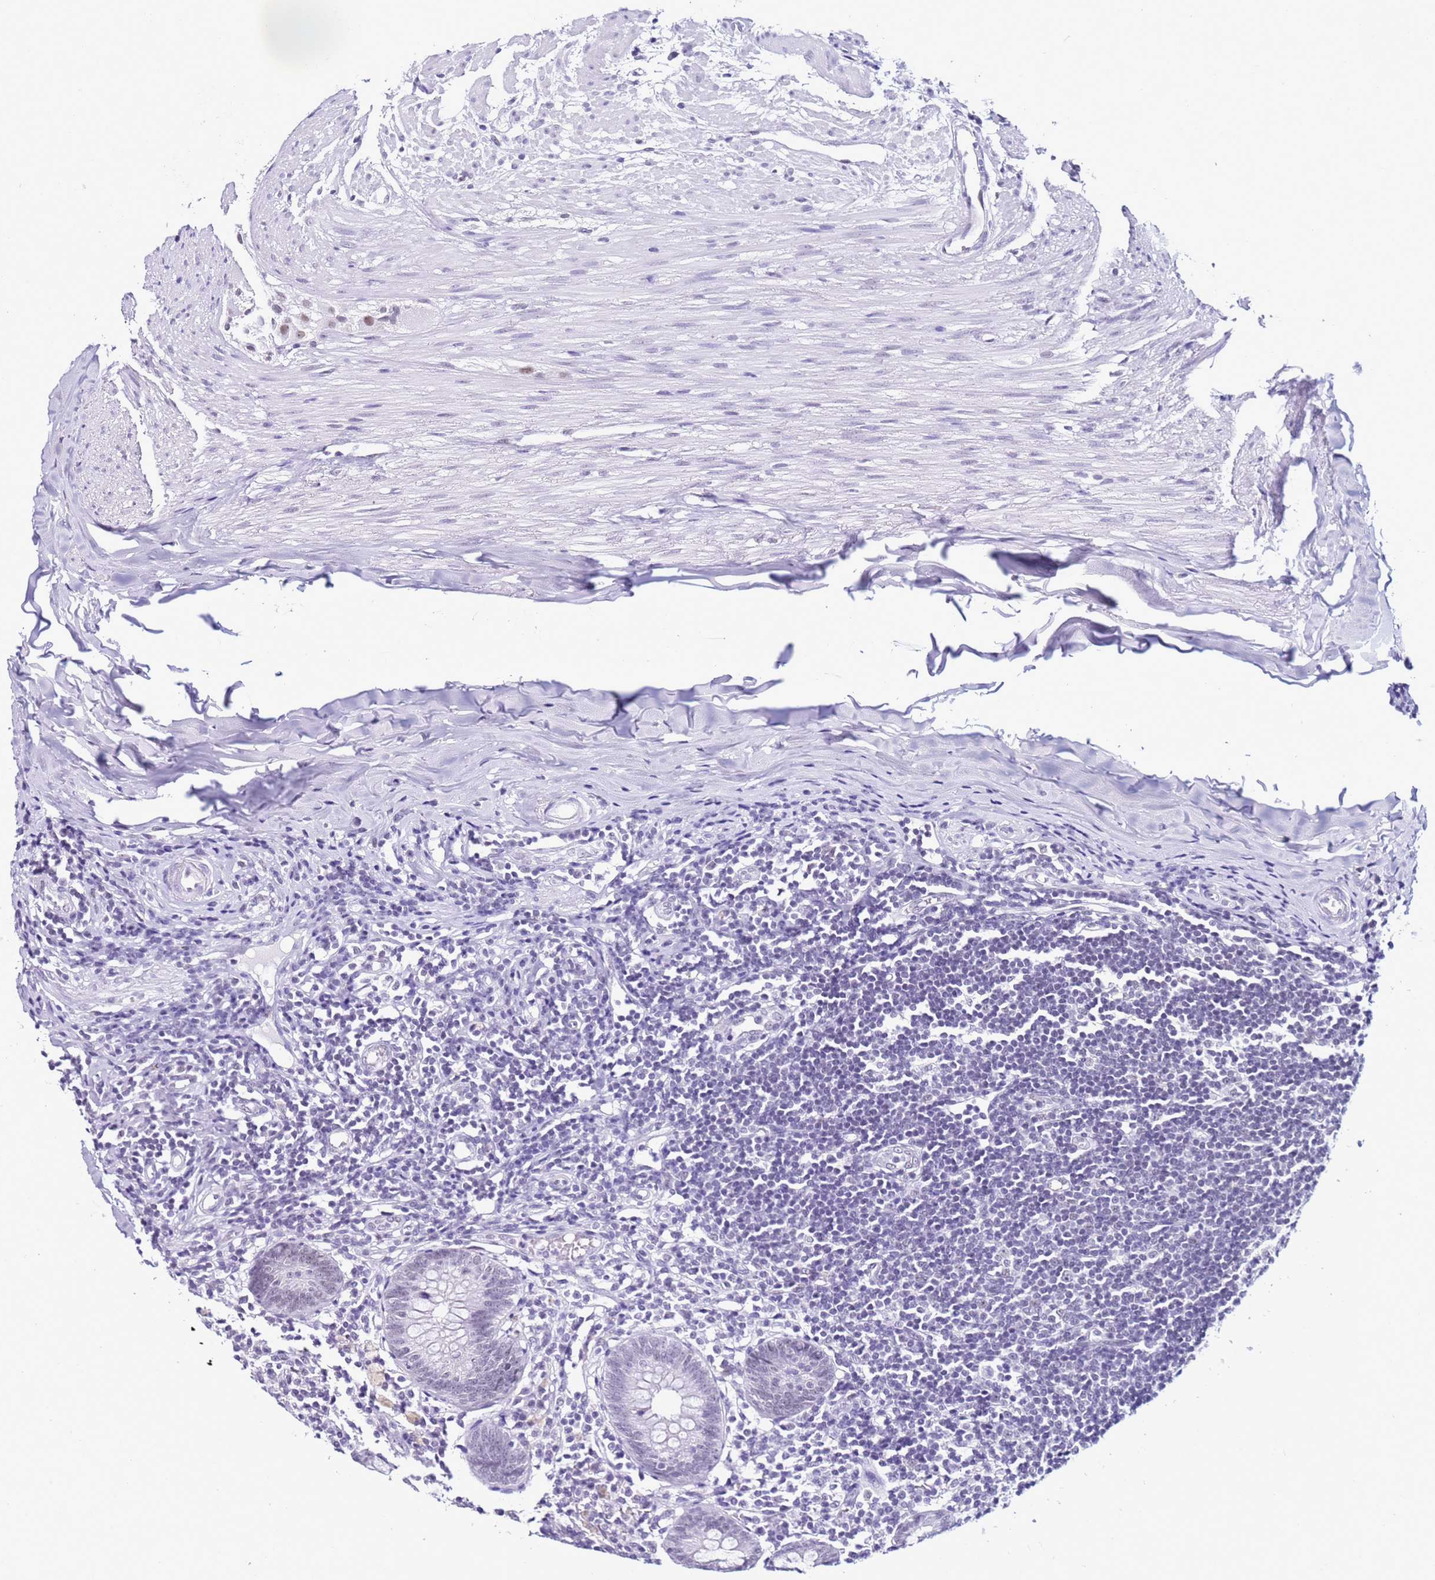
{"staining": {"intensity": "negative", "quantity": "none", "location": "none"}, "tissue": "appendix", "cell_type": "Glandular cells", "image_type": "normal", "snomed": [{"axis": "morphology", "description": "Normal tissue, NOS"}, {"axis": "topography", "description": "Appendix"}], "caption": "Immunohistochemistry of unremarkable human appendix shows no positivity in glandular cells.", "gene": "DHX15", "patient": {"sex": "female", "age": 54}}